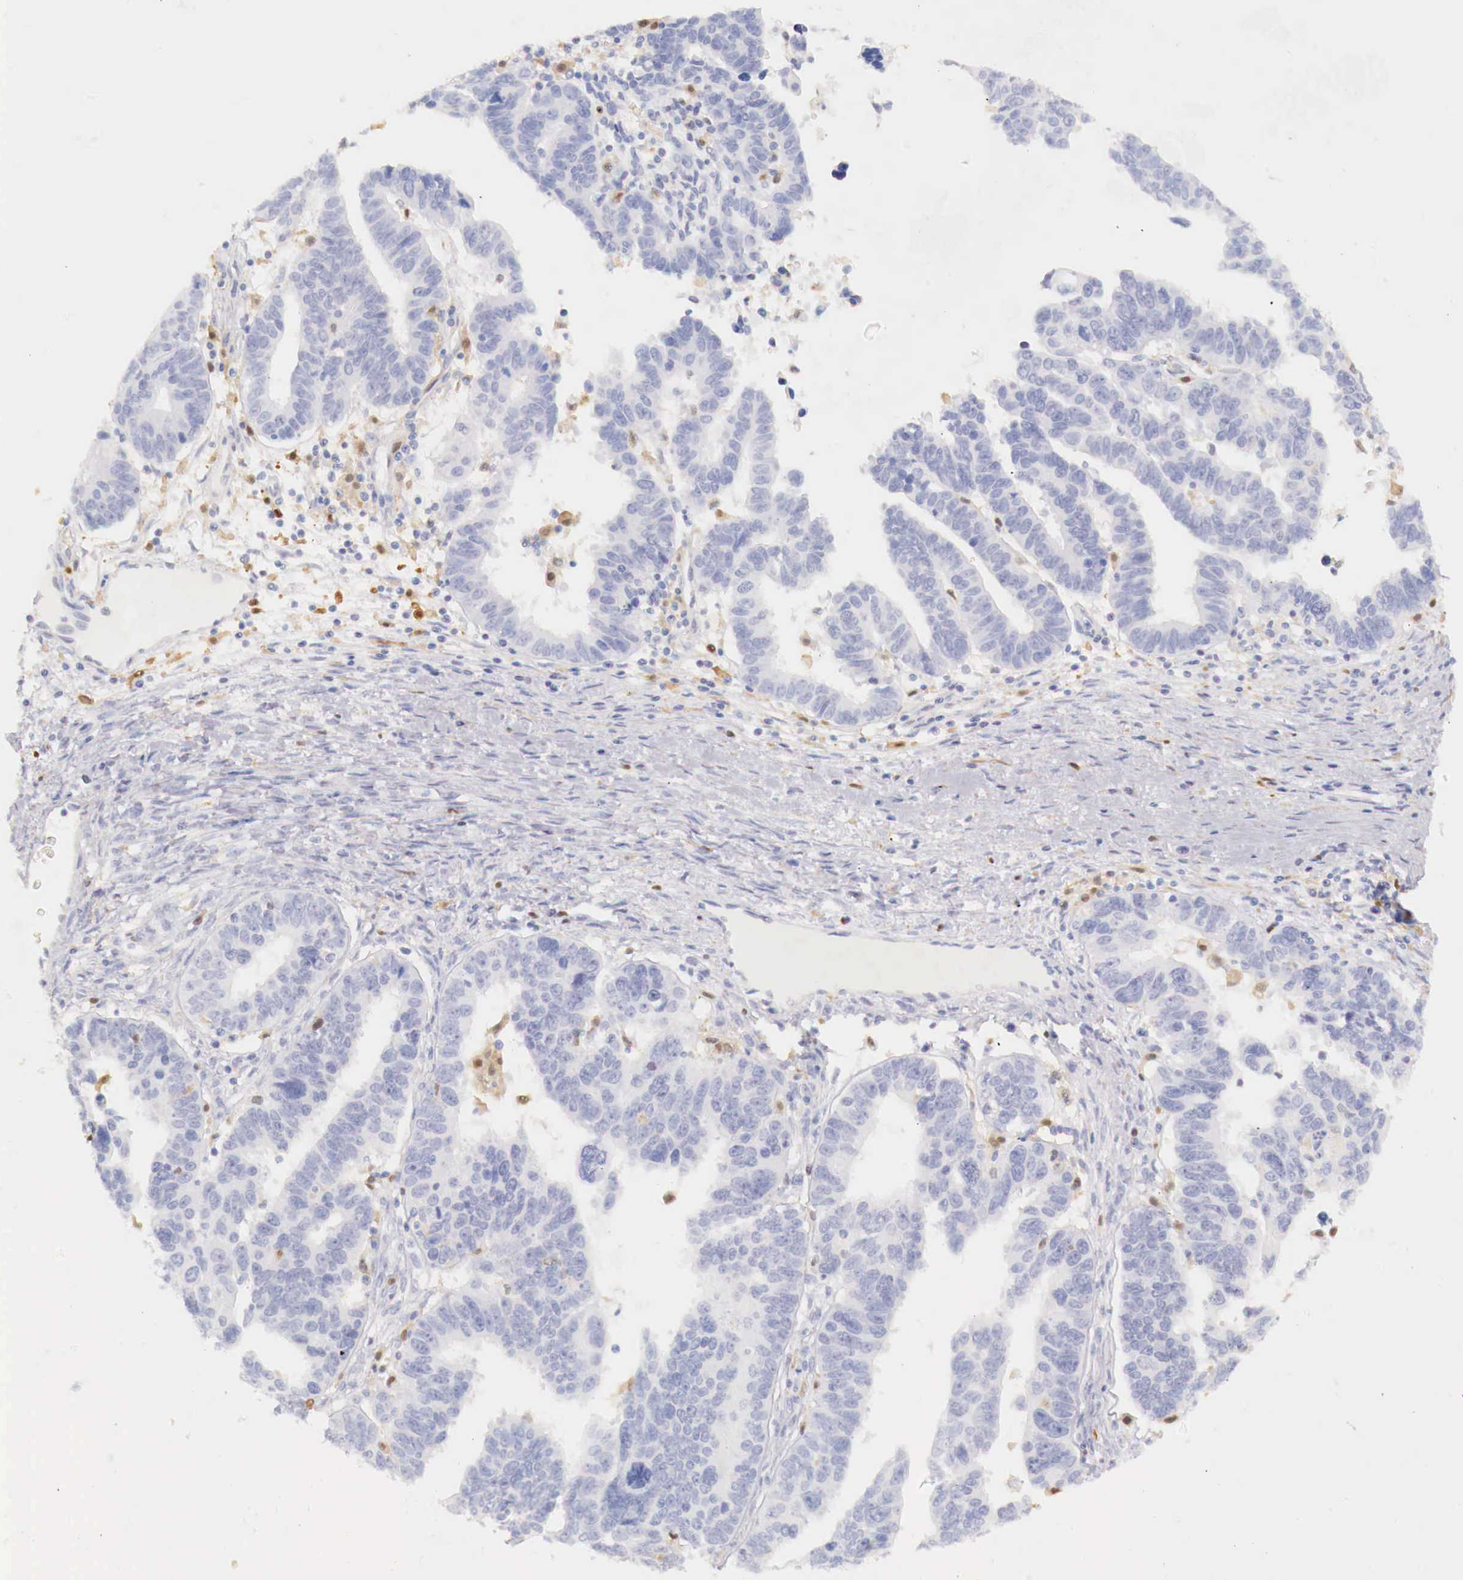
{"staining": {"intensity": "negative", "quantity": "none", "location": "none"}, "tissue": "ovarian cancer", "cell_type": "Tumor cells", "image_type": "cancer", "snomed": [{"axis": "morphology", "description": "Carcinoma, endometroid"}, {"axis": "morphology", "description": "Cystadenocarcinoma, serous, NOS"}, {"axis": "topography", "description": "Ovary"}], "caption": "Immunohistochemical staining of ovarian cancer shows no significant staining in tumor cells. (DAB (3,3'-diaminobenzidine) immunohistochemistry visualized using brightfield microscopy, high magnification).", "gene": "RENBP", "patient": {"sex": "female", "age": 45}}